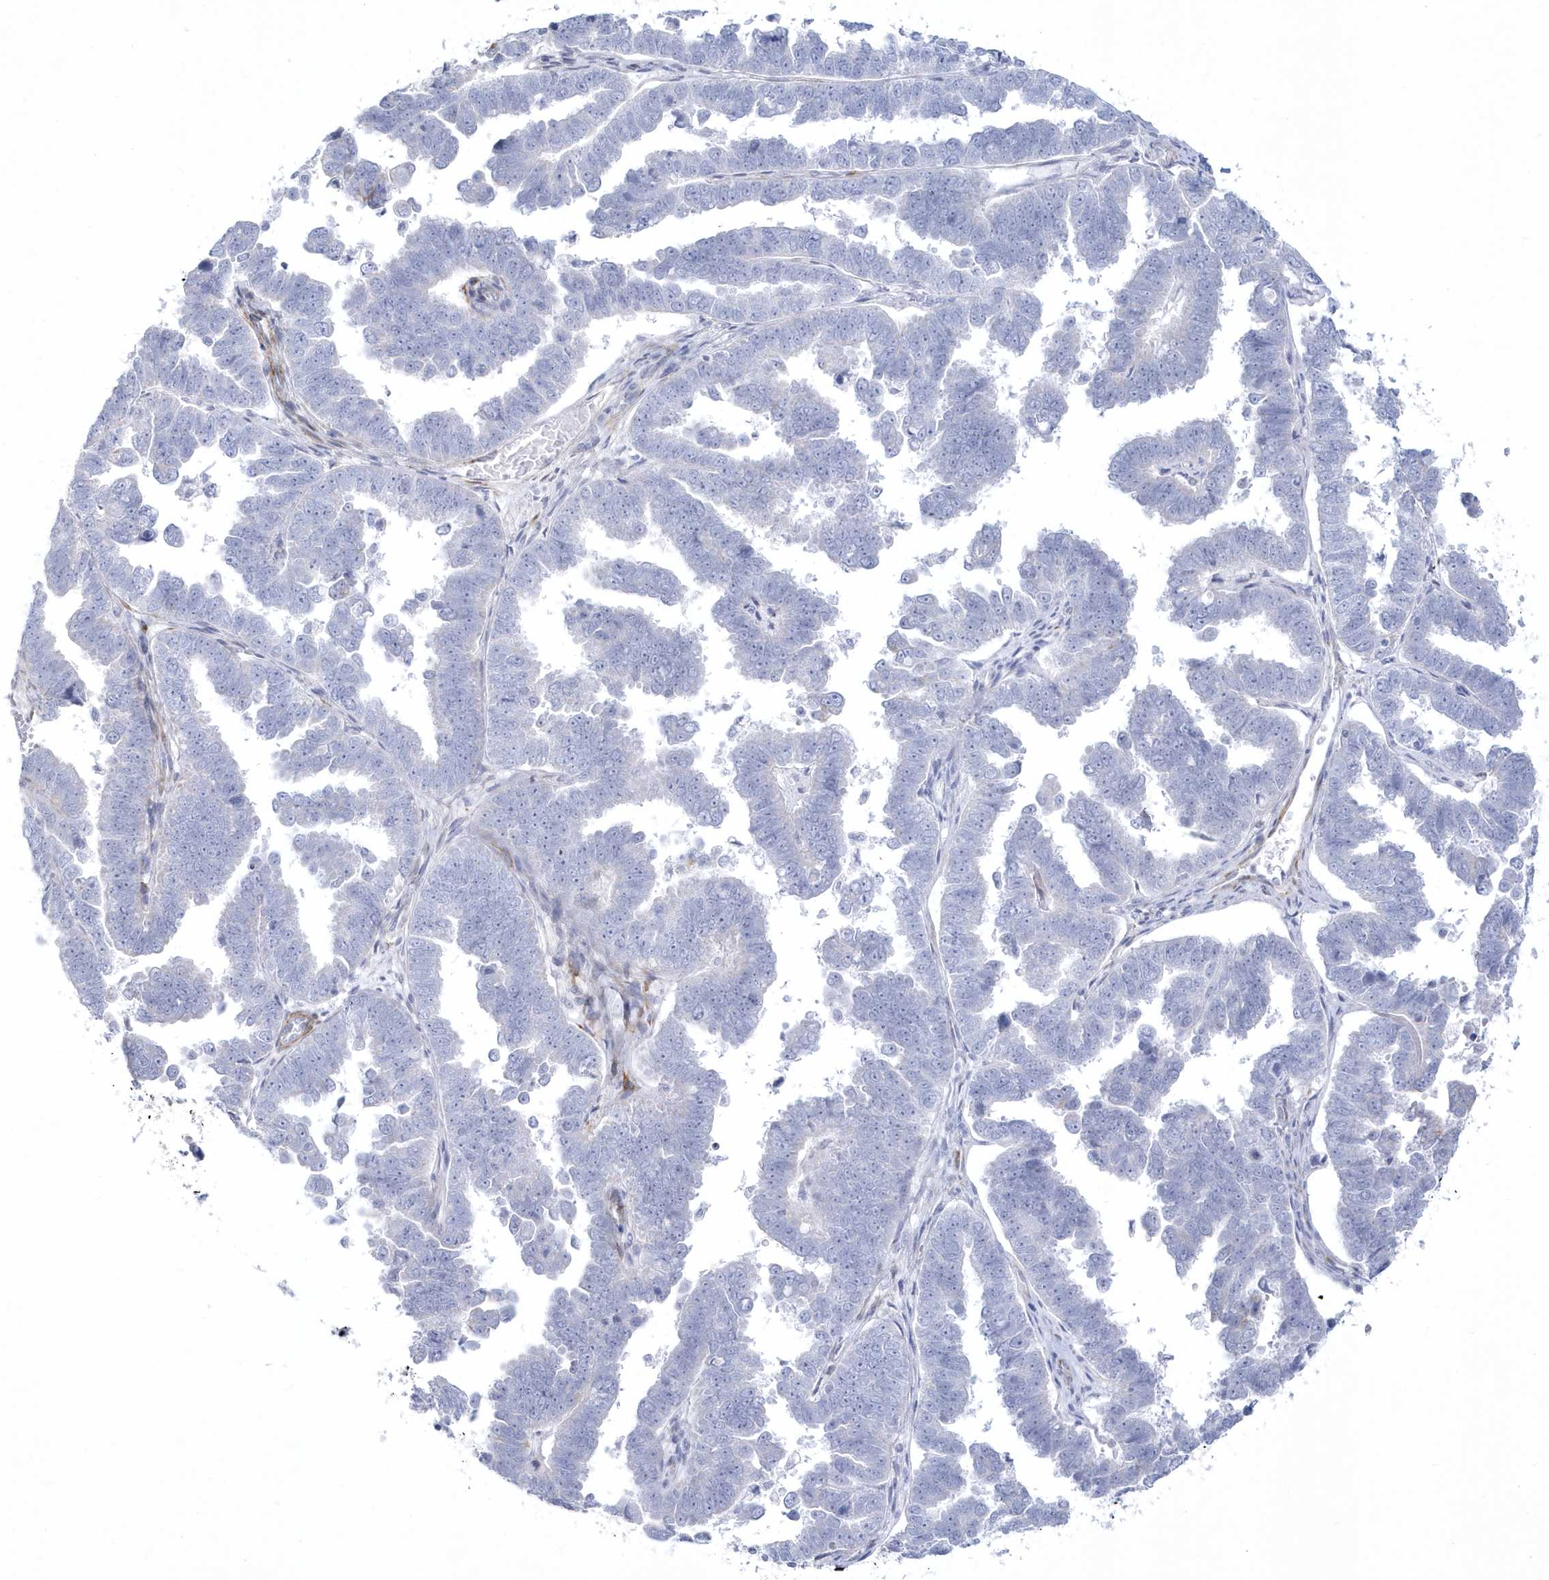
{"staining": {"intensity": "negative", "quantity": "none", "location": "none"}, "tissue": "endometrial cancer", "cell_type": "Tumor cells", "image_type": "cancer", "snomed": [{"axis": "morphology", "description": "Adenocarcinoma, NOS"}, {"axis": "topography", "description": "Endometrium"}], "caption": "Tumor cells are negative for brown protein staining in endometrial adenocarcinoma.", "gene": "WDR27", "patient": {"sex": "female", "age": 75}}